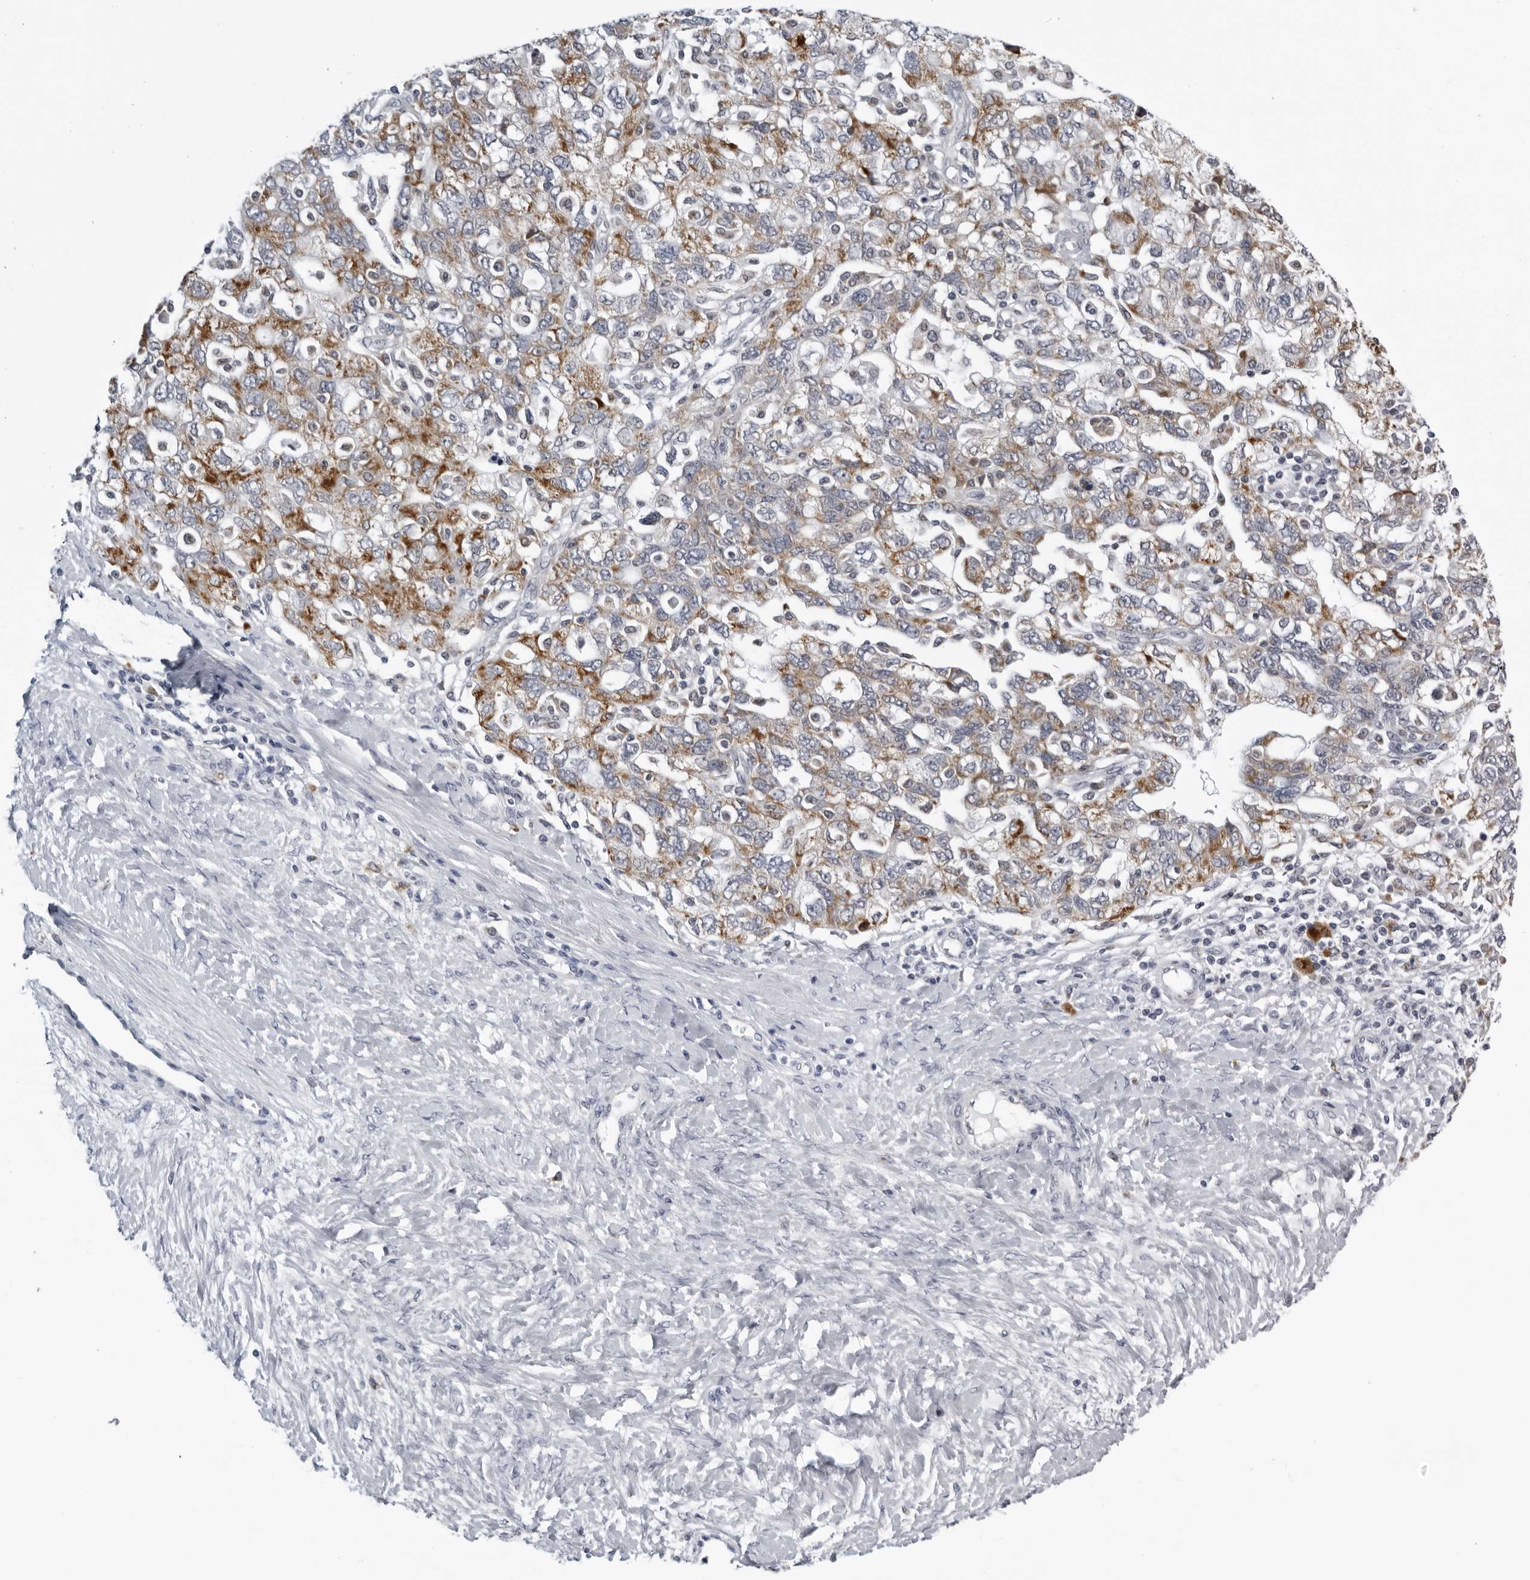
{"staining": {"intensity": "moderate", "quantity": ">75%", "location": "cytoplasmic/membranous"}, "tissue": "ovarian cancer", "cell_type": "Tumor cells", "image_type": "cancer", "snomed": [{"axis": "morphology", "description": "Carcinoma, NOS"}, {"axis": "morphology", "description": "Cystadenocarcinoma, serous, NOS"}, {"axis": "topography", "description": "Ovary"}], "caption": "There is medium levels of moderate cytoplasmic/membranous expression in tumor cells of carcinoma (ovarian), as demonstrated by immunohistochemical staining (brown color).", "gene": "CPT2", "patient": {"sex": "female", "age": 69}}